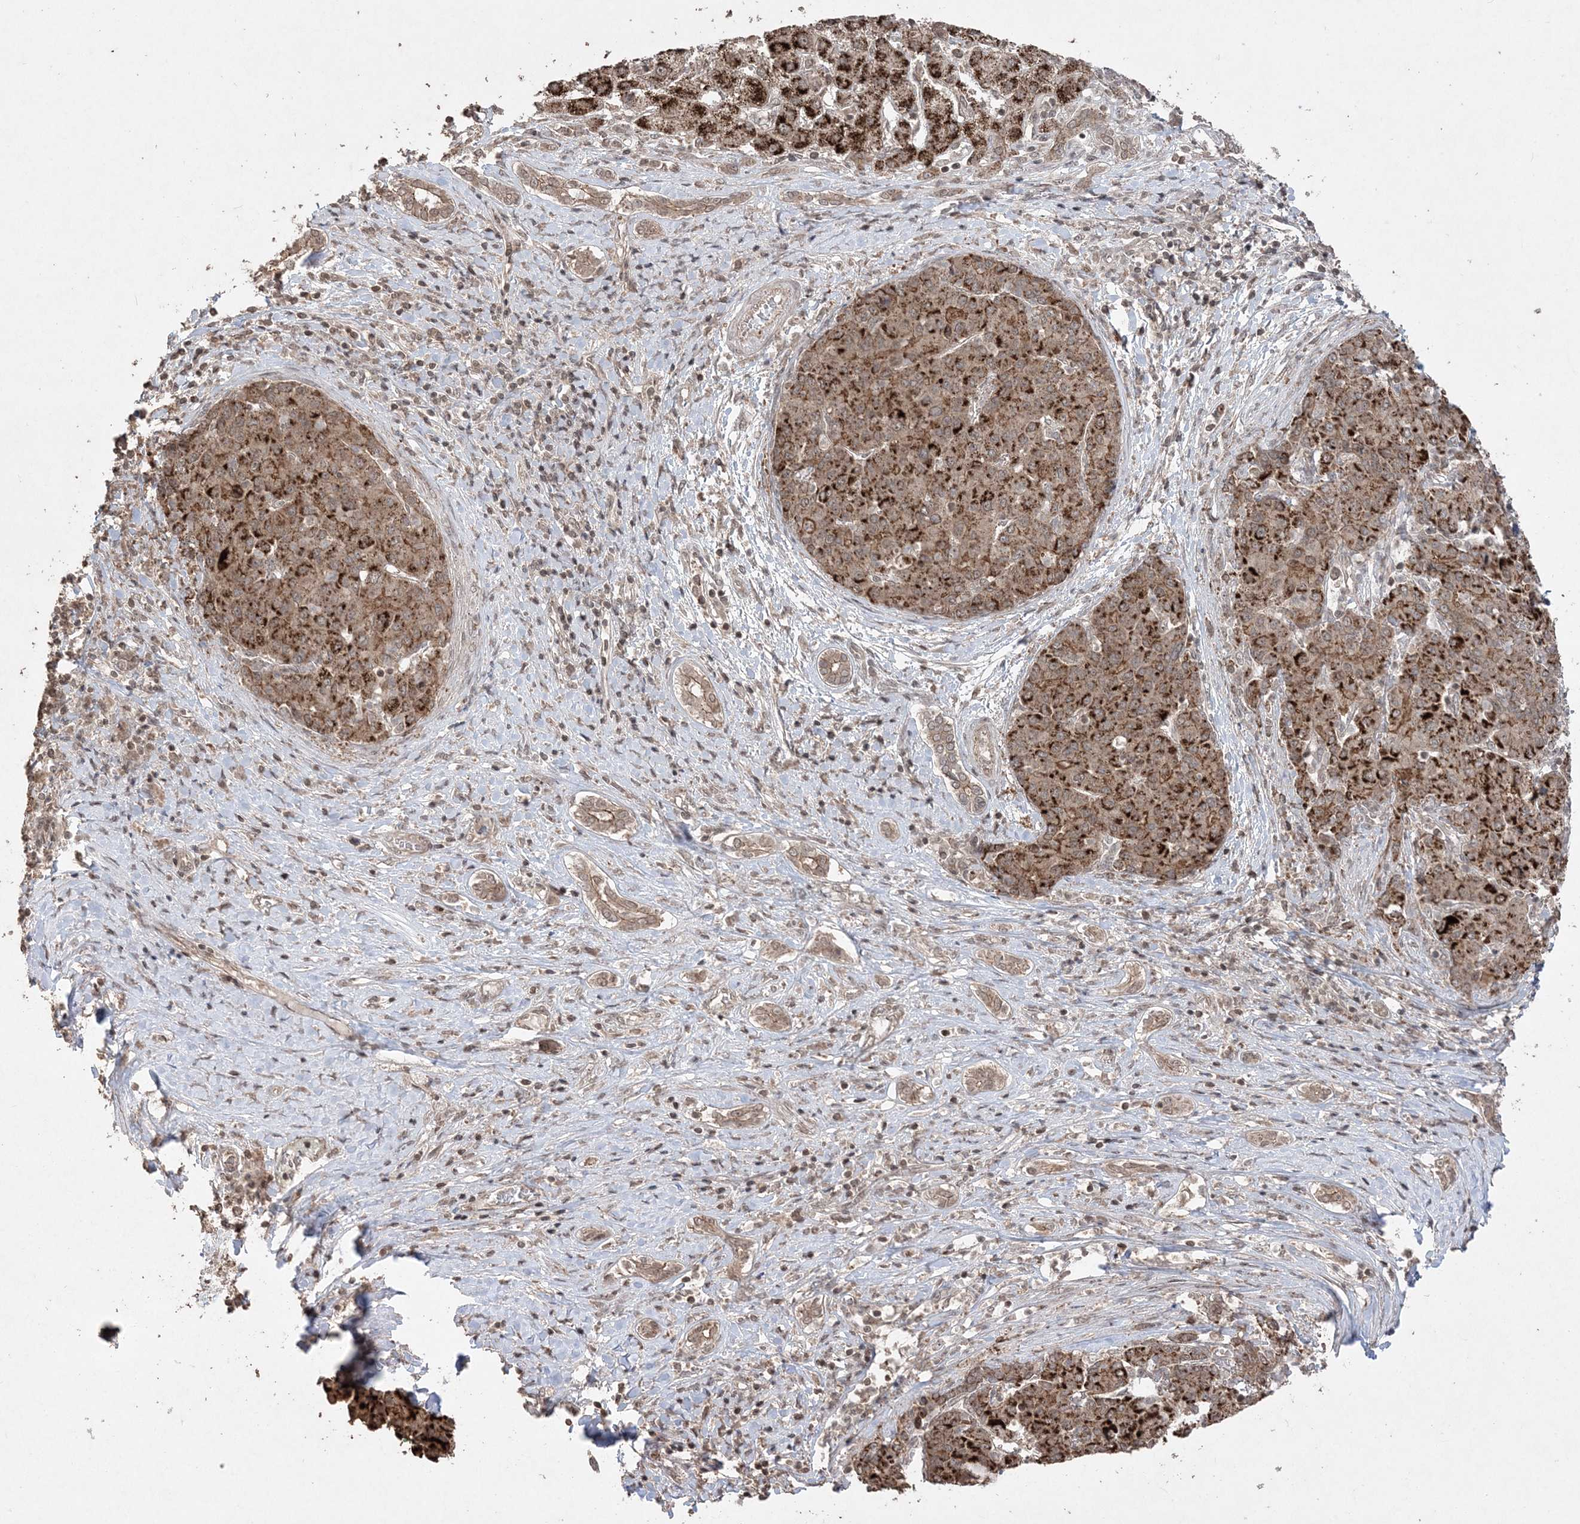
{"staining": {"intensity": "strong", "quantity": ">75%", "location": "cytoplasmic/membranous"}, "tissue": "liver cancer", "cell_type": "Tumor cells", "image_type": "cancer", "snomed": [{"axis": "morphology", "description": "Carcinoma, Hepatocellular, NOS"}, {"axis": "topography", "description": "Liver"}], "caption": "A high amount of strong cytoplasmic/membranous expression is seen in about >75% of tumor cells in liver hepatocellular carcinoma tissue. The protein of interest is stained brown, and the nuclei are stained in blue (DAB (3,3'-diaminobenzidine) IHC with brightfield microscopy, high magnification).", "gene": "EHHADH", "patient": {"sex": "male", "age": 65}}